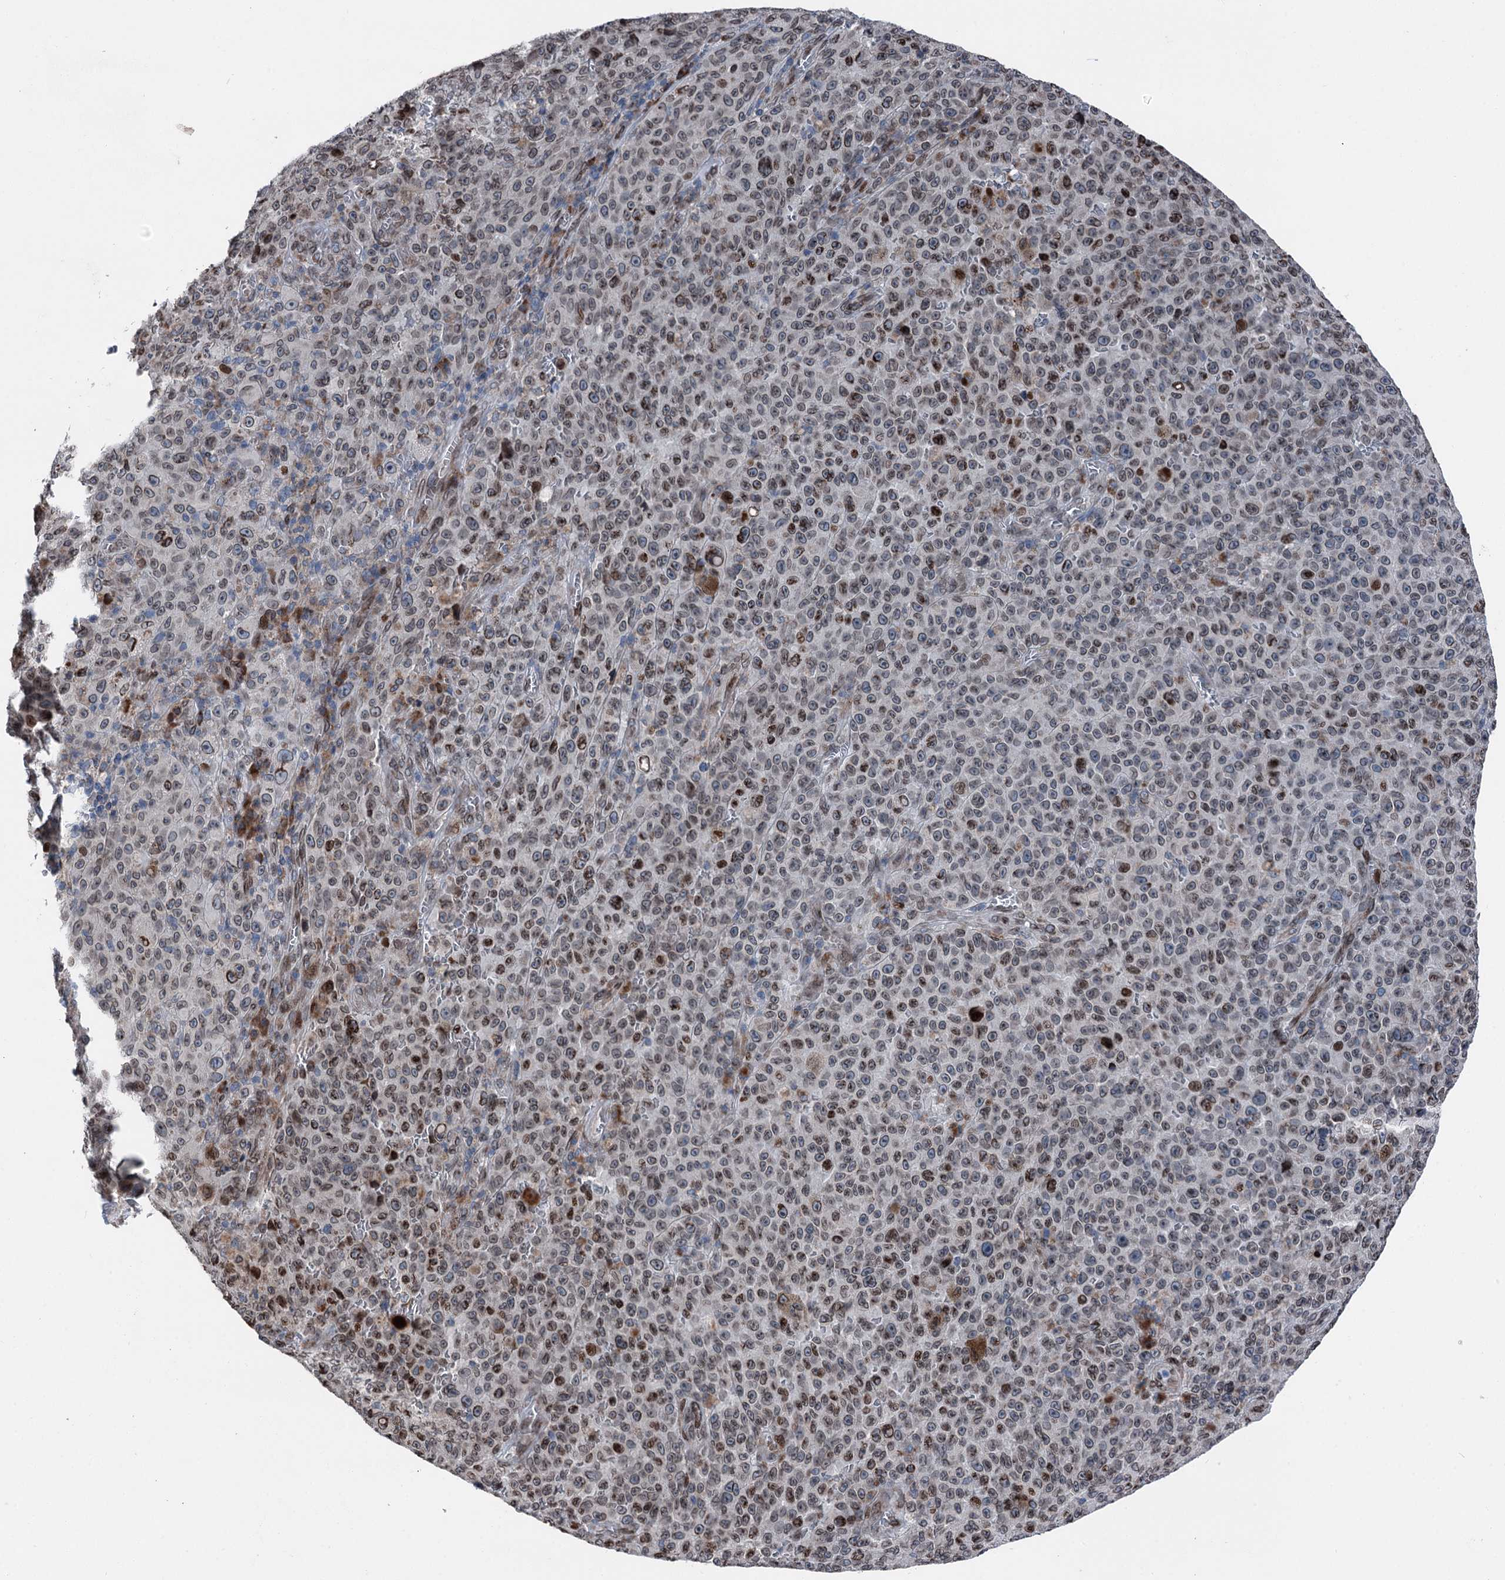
{"staining": {"intensity": "moderate", "quantity": "25%-75%", "location": "cytoplasmic/membranous,nuclear"}, "tissue": "melanoma", "cell_type": "Tumor cells", "image_type": "cancer", "snomed": [{"axis": "morphology", "description": "Malignant melanoma, NOS"}, {"axis": "topography", "description": "Skin"}], "caption": "Melanoma was stained to show a protein in brown. There is medium levels of moderate cytoplasmic/membranous and nuclear expression in approximately 25%-75% of tumor cells.", "gene": "MRPL14", "patient": {"sex": "female", "age": 82}}